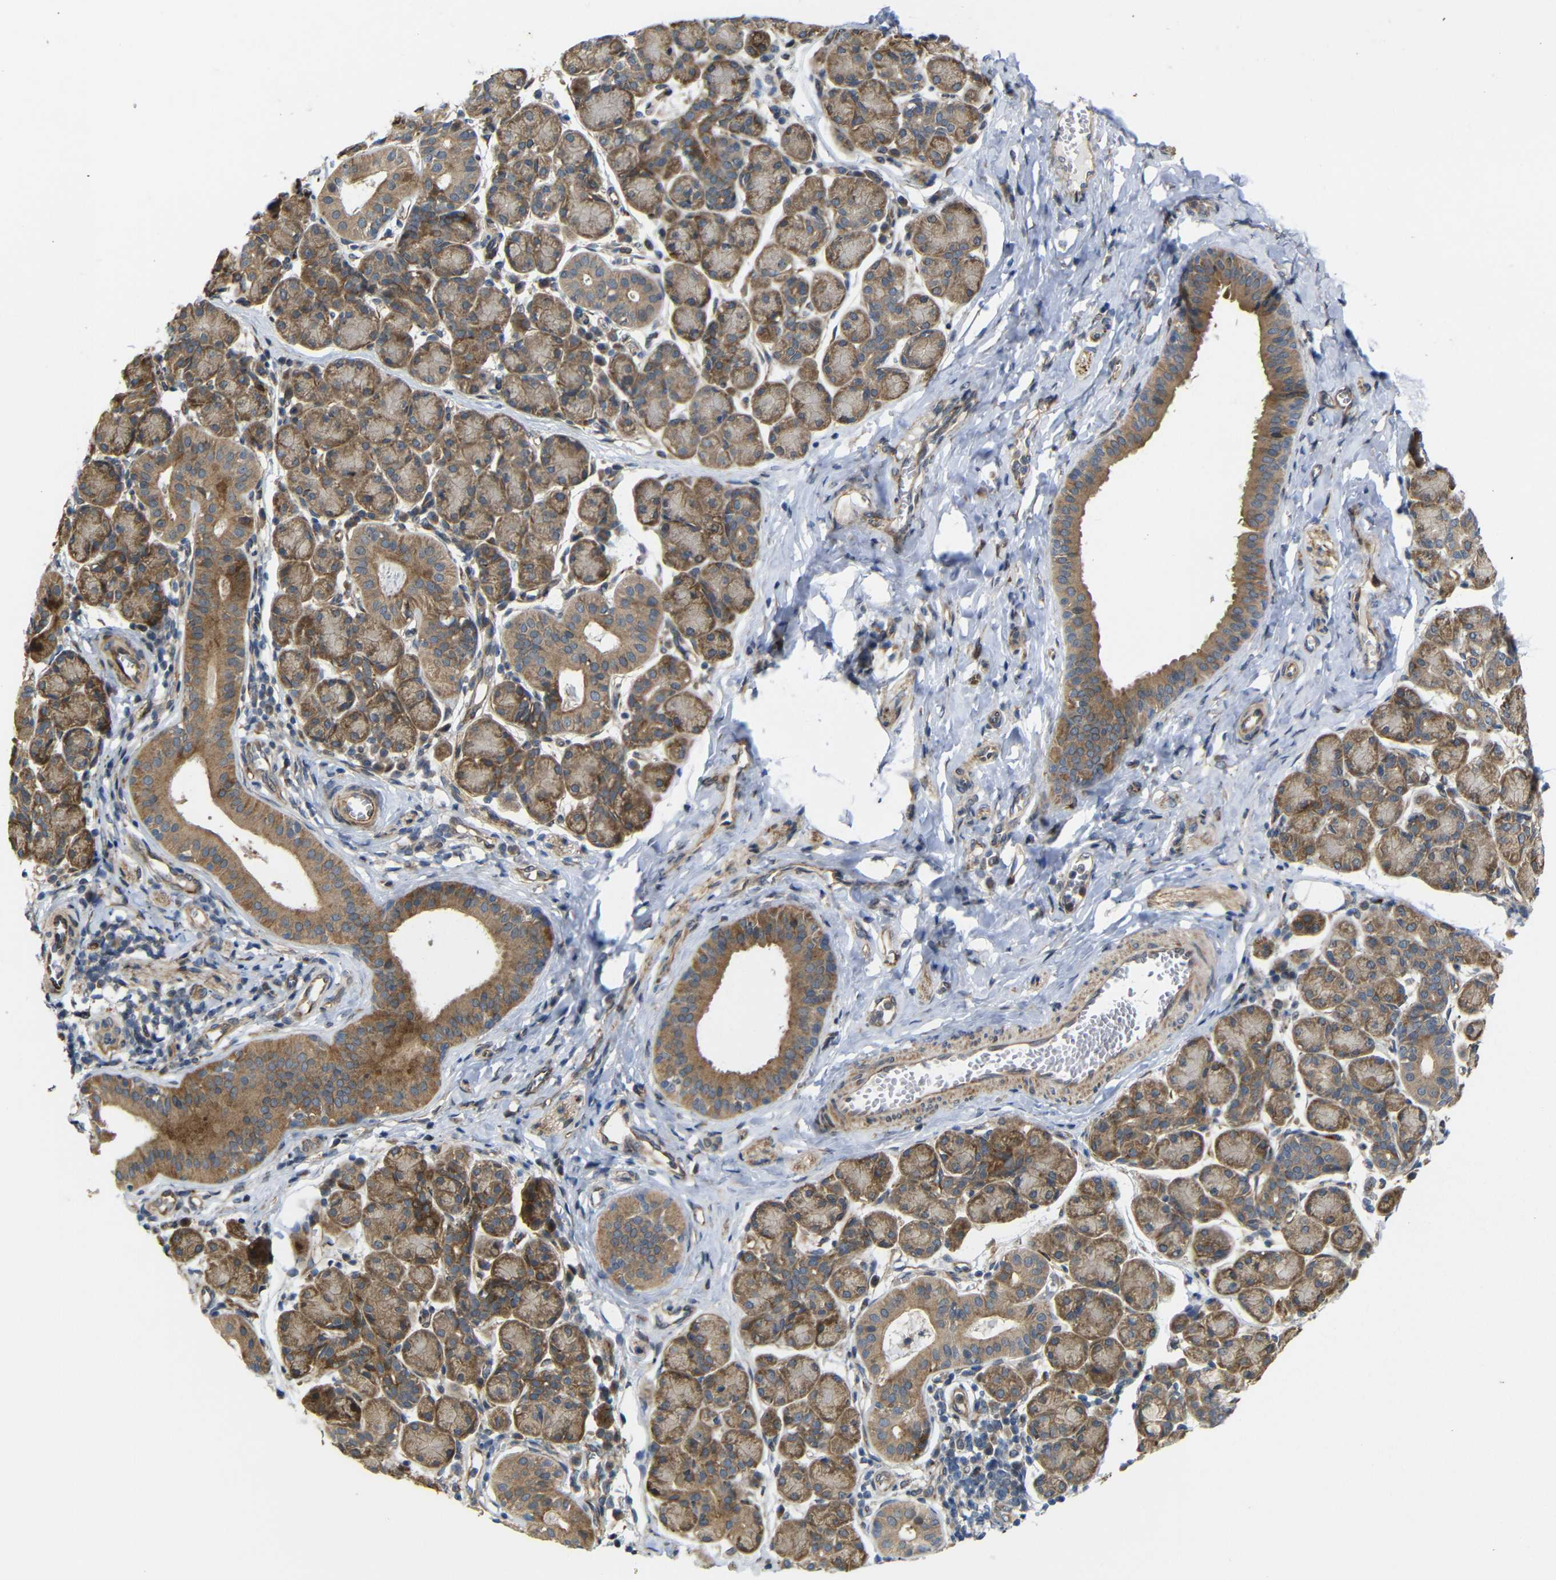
{"staining": {"intensity": "moderate", "quantity": ">75%", "location": "cytoplasmic/membranous"}, "tissue": "salivary gland", "cell_type": "Glandular cells", "image_type": "normal", "snomed": [{"axis": "morphology", "description": "Normal tissue, NOS"}, {"axis": "morphology", "description": "Inflammation, NOS"}, {"axis": "topography", "description": "Lymph node"}, {"axis": "topography", "description": "Salivary gland"}], "caption": "Immunohistochemistry (DAB (3,3'-diaminobenzidine)) staining of normal human salivary gland reveals moderate cytoplasmic/membranous protein staining in about >75% of glandular cells. (Stains: DAB (3,3'-diaminobenzidine) in brown, nuclei in blue, Microscopy: brightfield microscopy at high magnification).", "gene": "P3H2", "patient": {"sex": "male", "age": 3}}